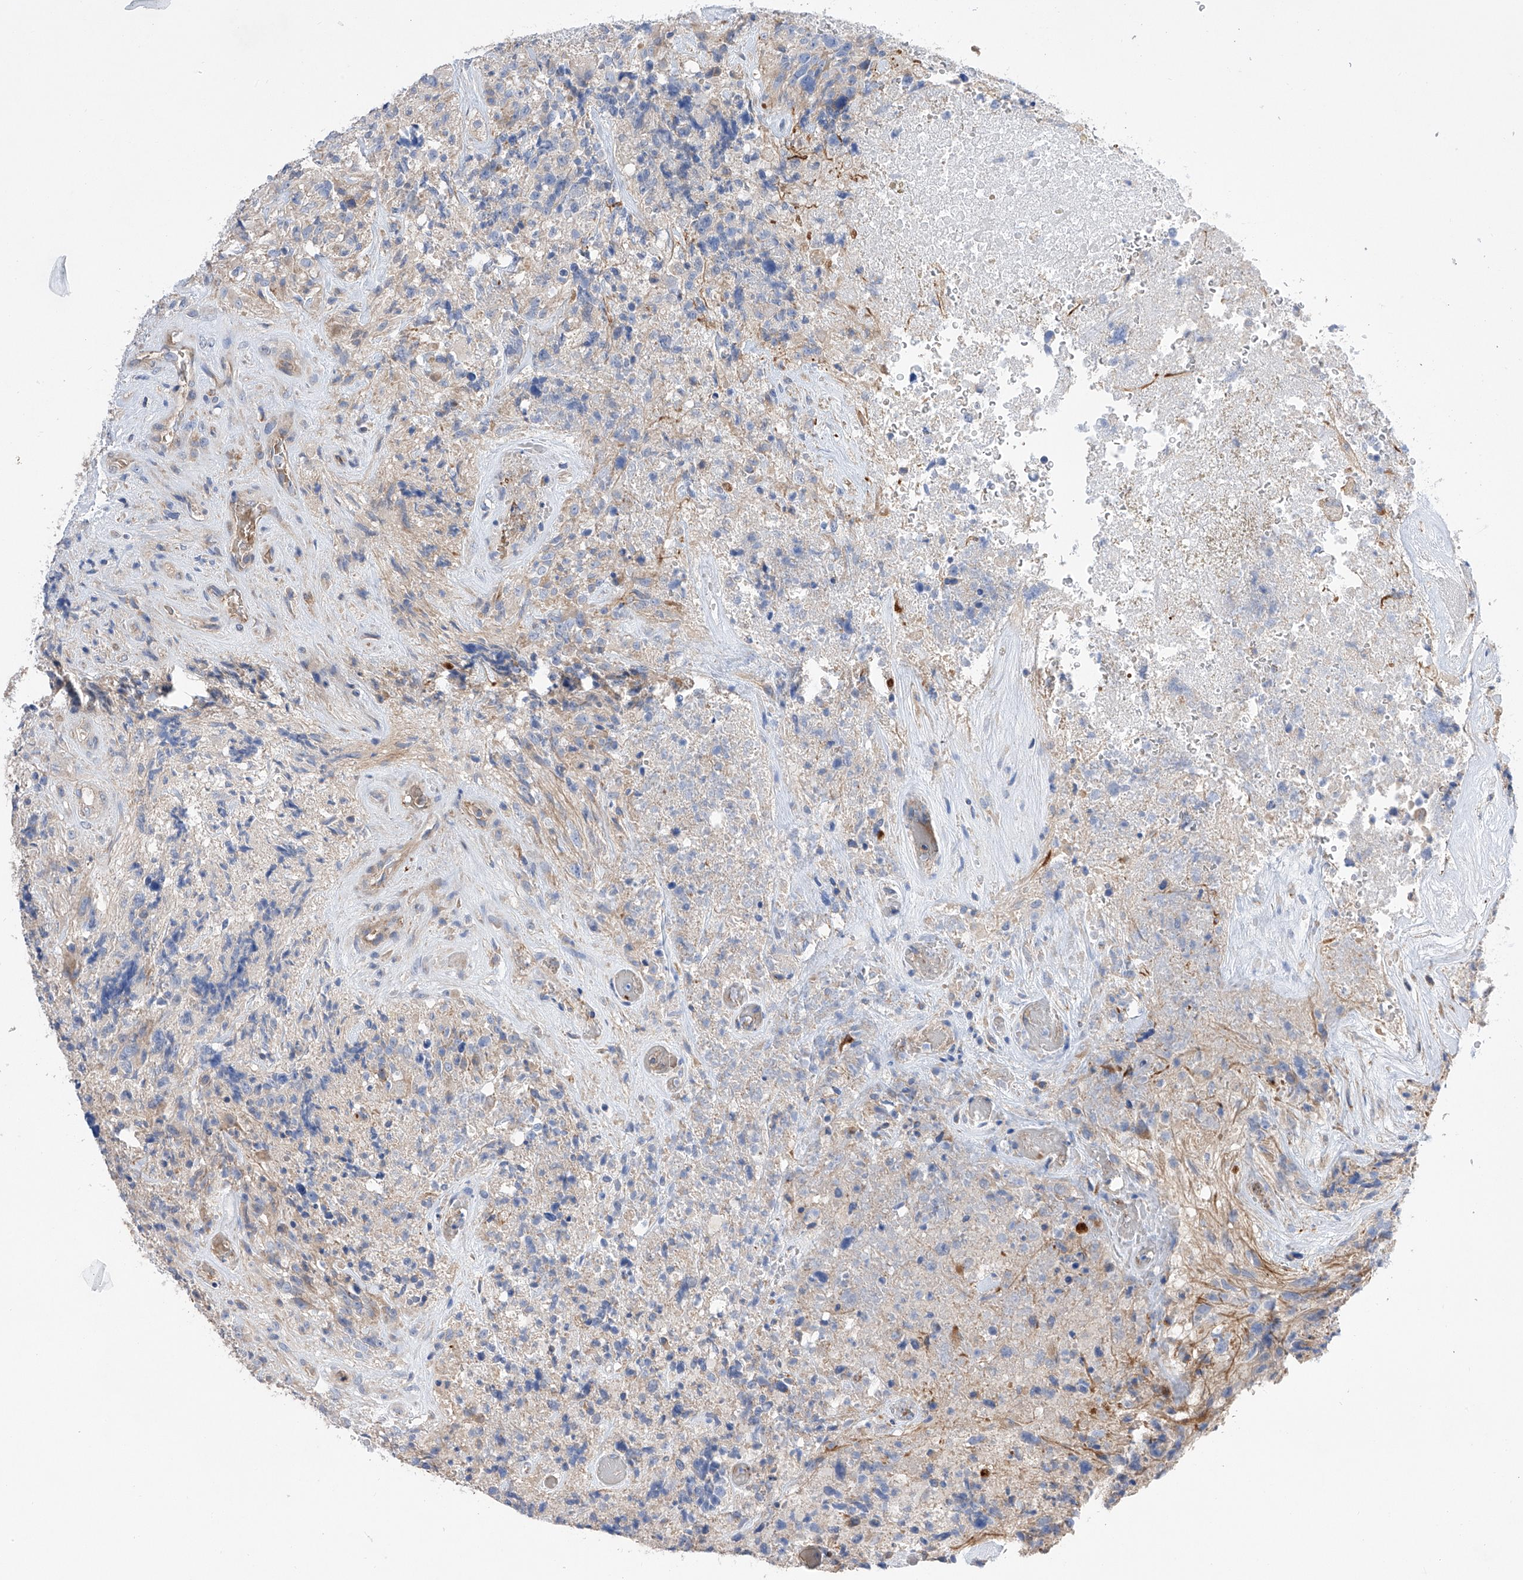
{"staining": {"intensity": "negative", "quantity": "none", "location": "none"}, "tissue": "glioma", "cell_type": "Tumor cells", "image_type": "cancer", "snomed": [{"axis": "morphology", "description": "Glioma, malignant, High grade"}, {"axis": "topography", "description": "Brain"}], "caption": "This is an IHC image of human malignant glioma (high-grade). There is no positivity in tumor cells.", "gene": "NFATC4", "patient": {"sex": "male", "age": 69}}